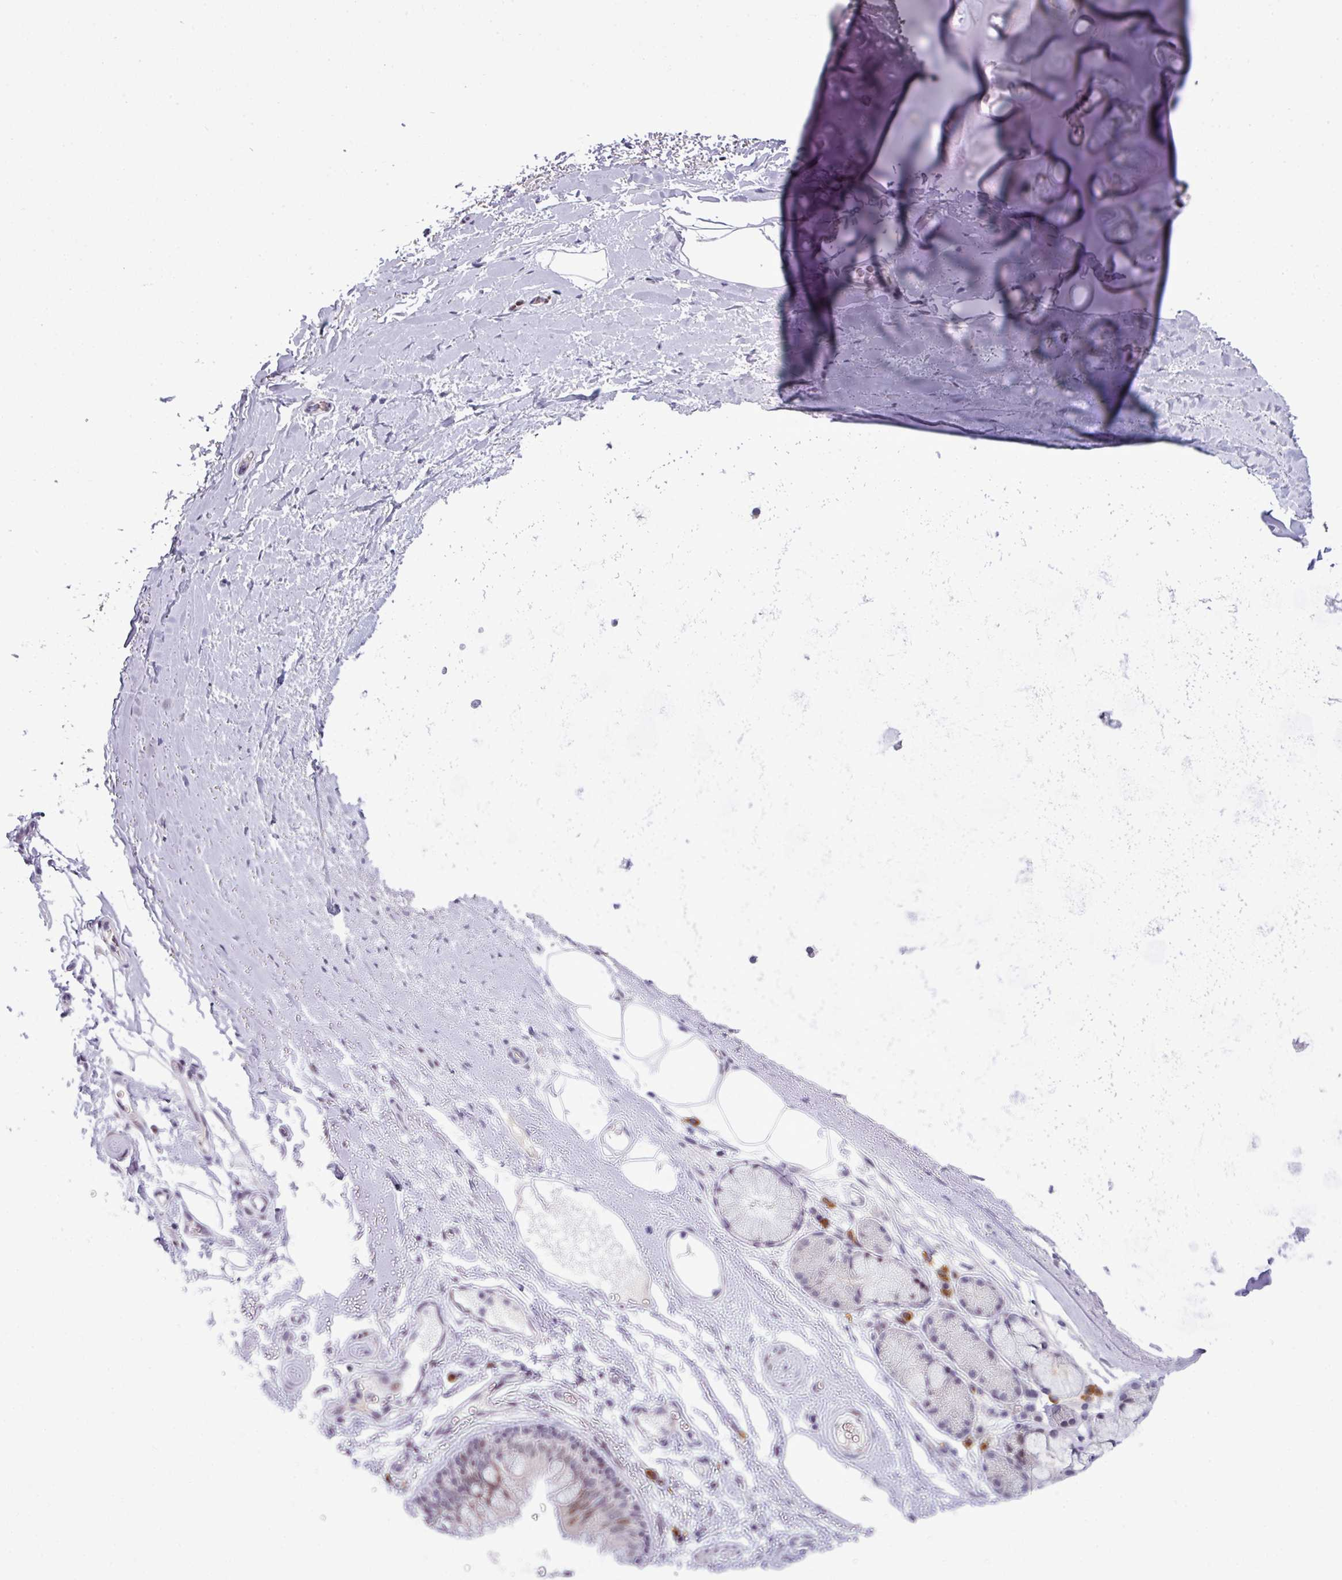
{"staining": {"intensity": "negative", "quantity": "none", "location": "none"}, "tissue": "adipose tissue", "cell_type": "Adipocytes", "image_type": "normal", "snomed": [{"axis": "morphology", "description": "Normal tissue, NOS"}, {"axis": "topography", "description": "Cartilage tissue"}, {"axis": "topography", "description": "Bronchus"}], "caption": "Human adipose tissue stained for a protein using IHC demonstrates no positivity in adipocytes.", "gene": "SLC66A2", "patient": {"sex": "female", "age": 72}}